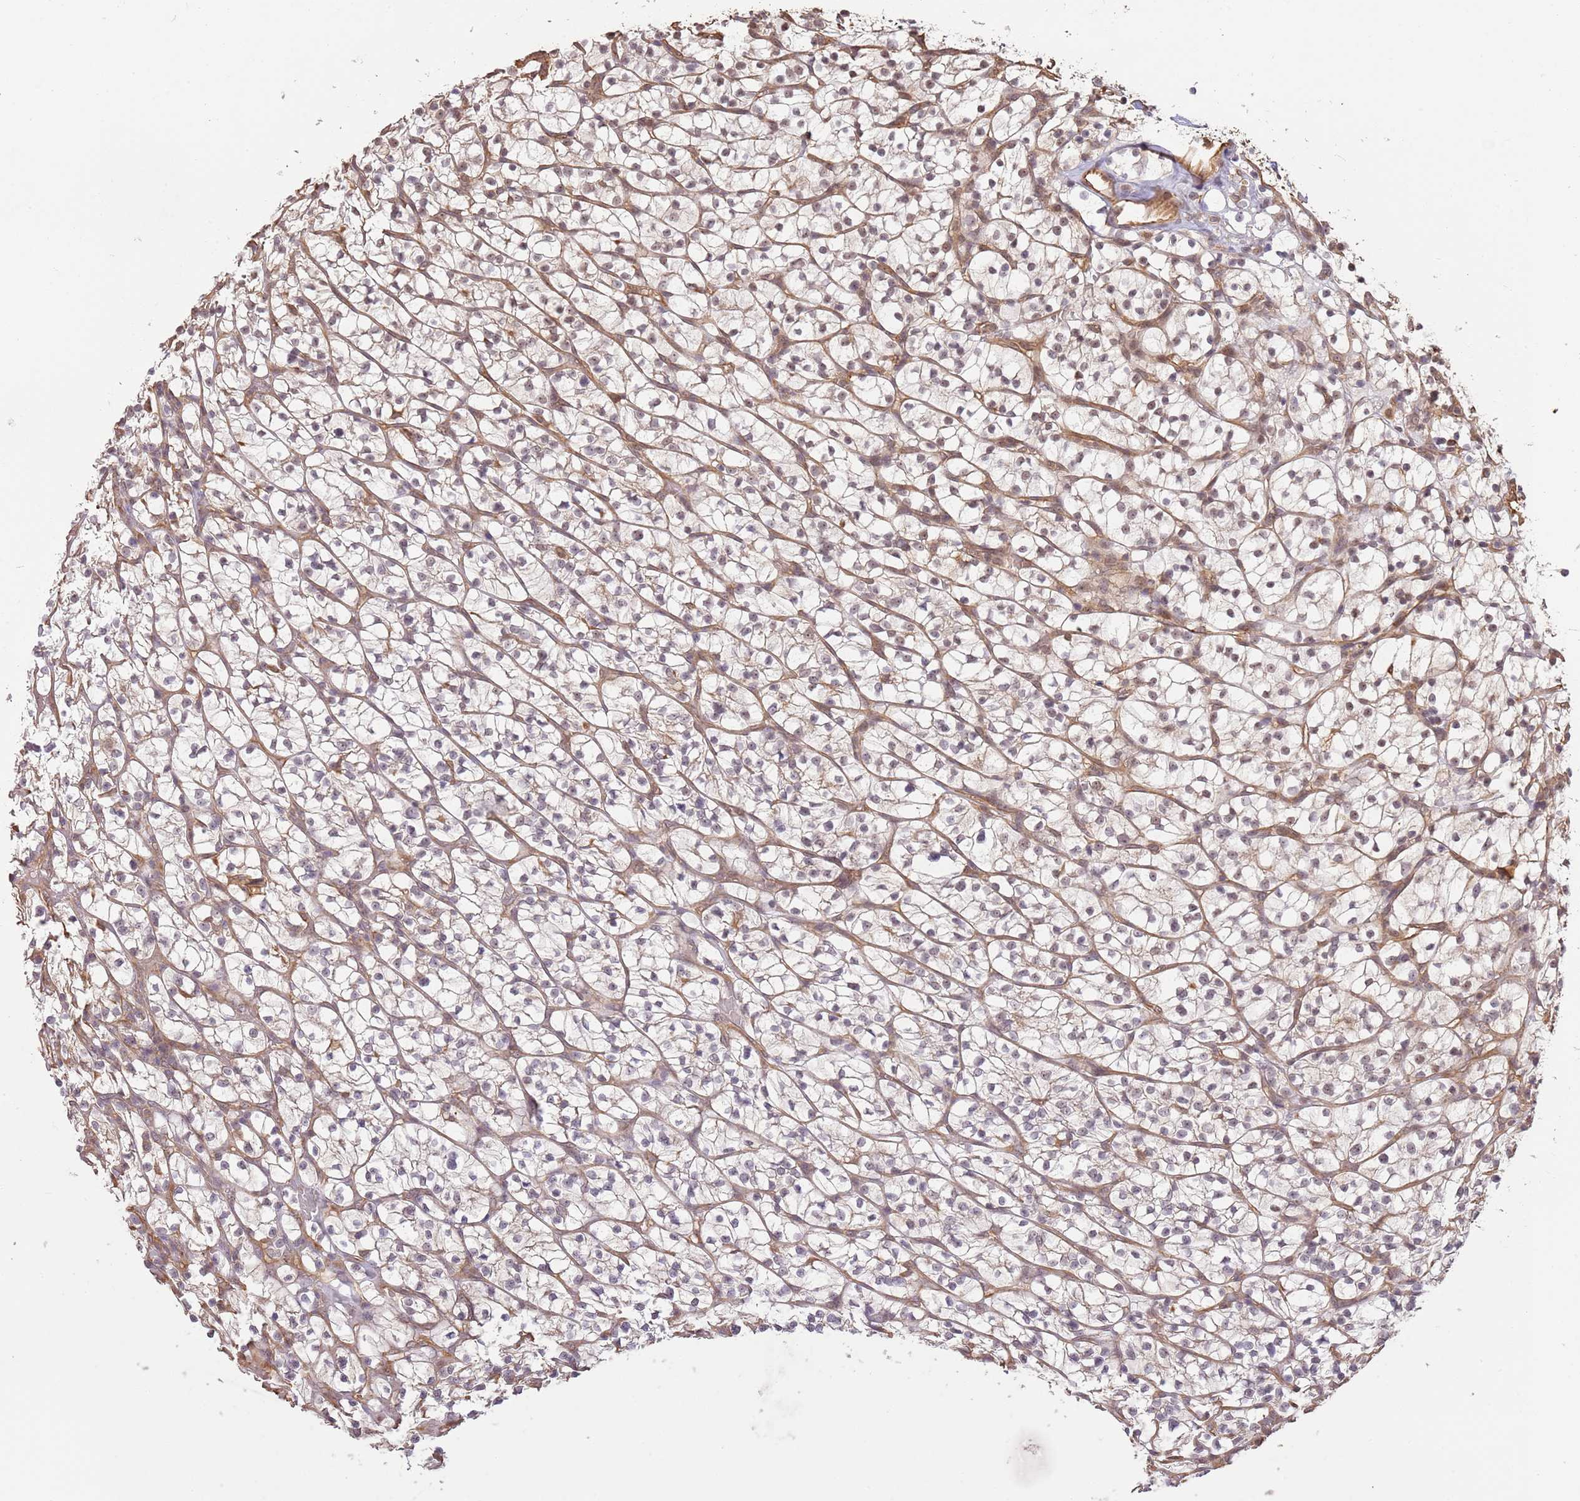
{"staining": {"intensity": "negative", "quantity": "none", "location": "none"}, "tissue": "renal cancer", "cell_type": "Tumor cells", "image_type": "cancer", "snomed": [{"axis": "morphology", "description": "Adenocarcinoma, NOS"}, {"axis": "topography", "description": "Kidney"}], "caption": "DAB (3,3'-diaminobenzidine) immunohistochemical staining of renal adenocarcinoma shows no significant positivity in tumor cells.", "gene": "SURF2", "patient": {"sex": "female", "age": 64}}